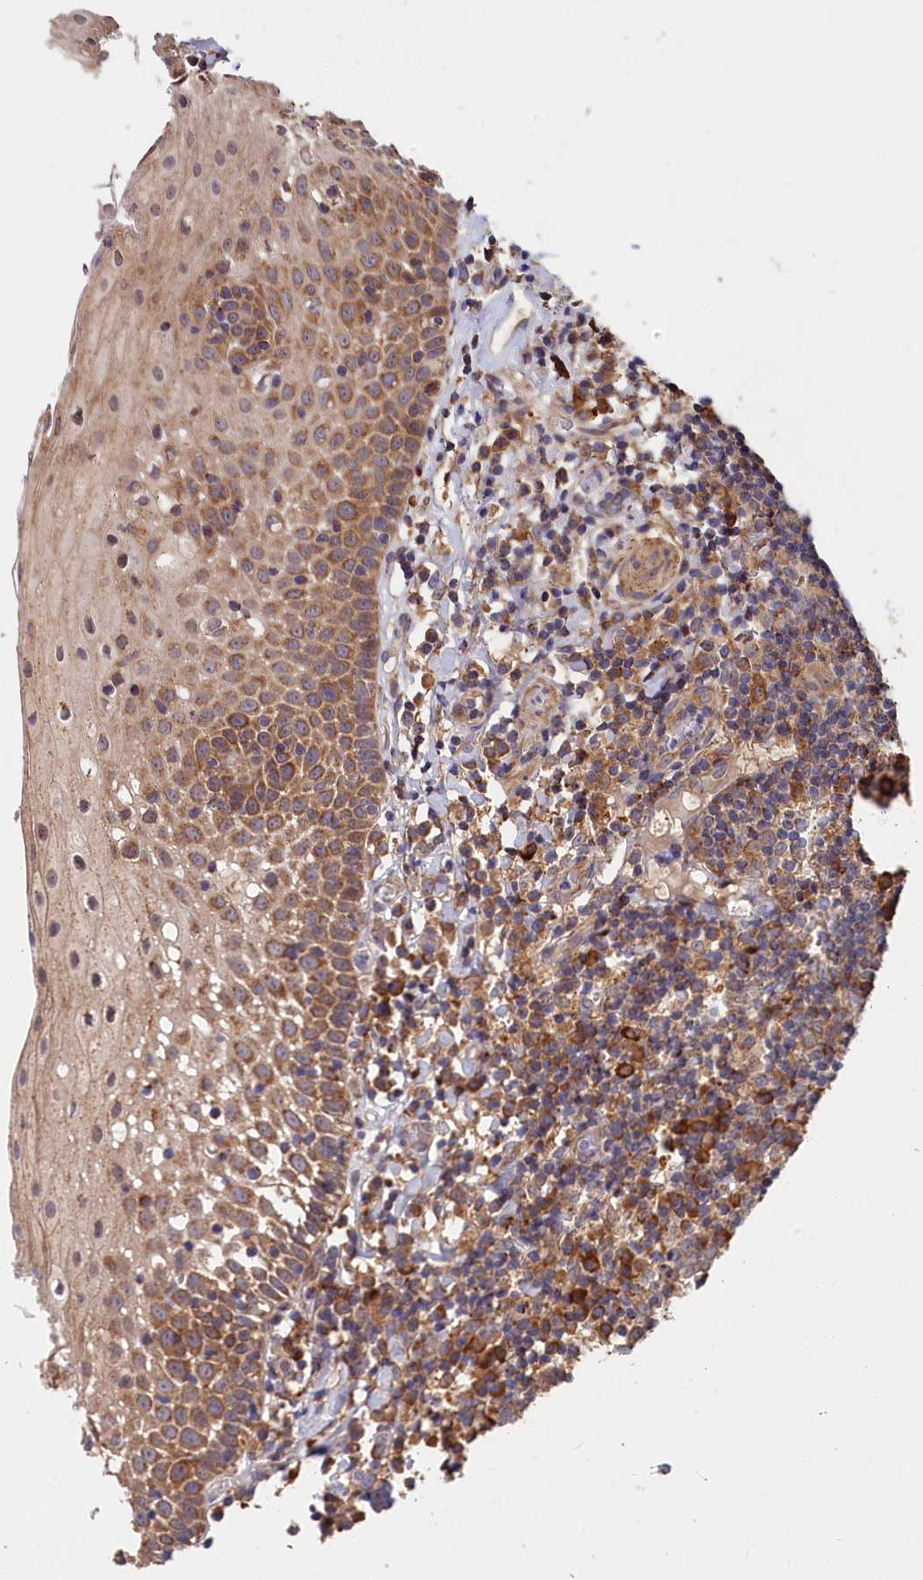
{"staining": {"intensity": "moderate", "quantity": "25%-75%", "location": "cytoplasmic/membranous"}, "tissue": "oral mucosa", "cell_type": "Squamous epithelial cells", "image_type": "normal", "snomed": [{"axis": "morphology", "description": "Normal tissue, NOS"}, {"axis": "topography", "description": "Oral tissue"}], "caption": "Protein staining of benign oral mucosa demonstrates moderate cytoplasmic/membranous expression in about 25%-75% of squamous epithelial cells.", "gene": "CEP44", "patient": {"sex": "female", "age": 69}}